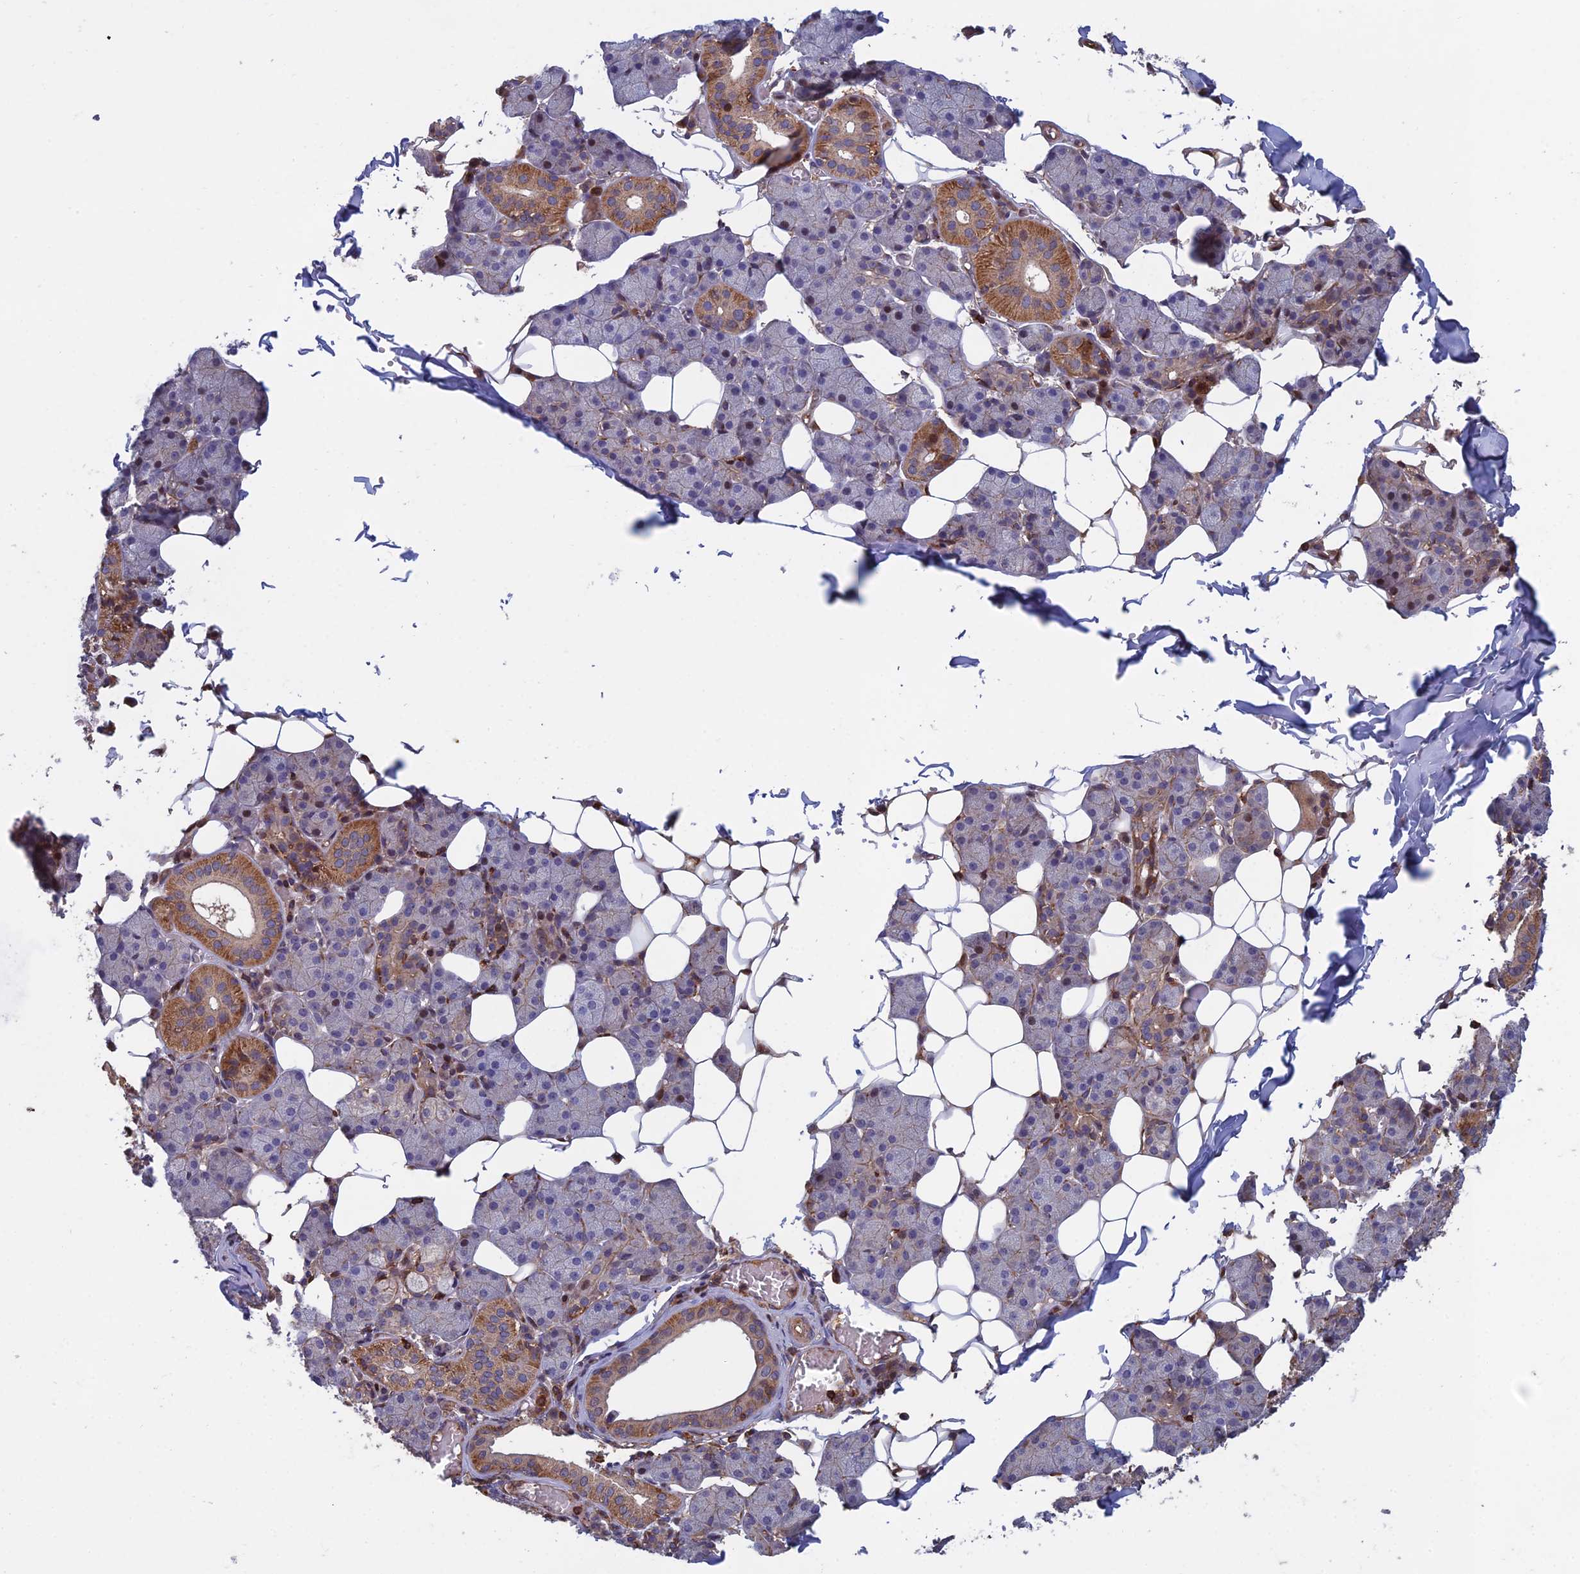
{"staining": {"intensity": "moderate", "quantity": "<25%", "location": "cytoplasmic/membranous"}, "tissue": "salivary gland", "cell_type": "Glandular cells", "image_type": "normal", "snomed": [{"axis": "morphology", "description": "Normal tissue, NOS"}, {"axis": "topography", "description": "Salivary gland"}], "caption": "Immunohistochemical staining of benign human salivary gland reveals <25% levels of moderate cytoplasmic/membranous protein positivity in approximately <25% of glandular cells.", "gene": "C15orf62", "patient": {"sex": "female", "age": 33}}